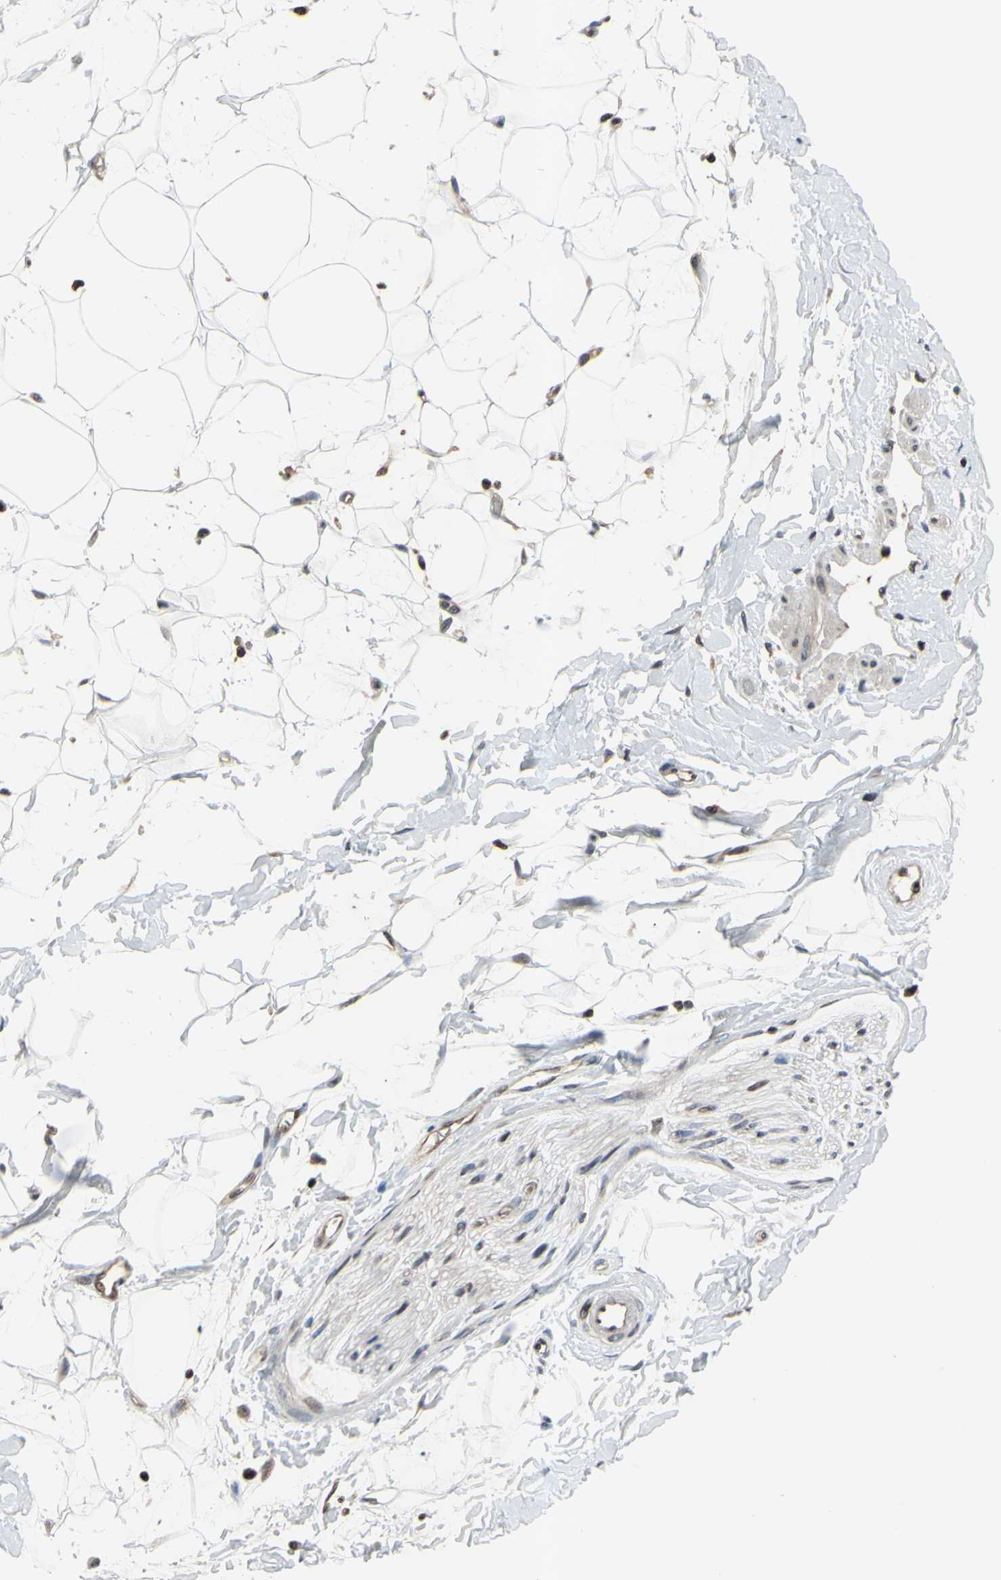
{"staining": {"intensity": "weak", "quantity": "25%-75%", "location": "cytoplasmic/membranous,nuclear"}, "tissue": "adipose tissue", "cell_type": "Adipocytes", "image_type": "normal", "snomed": [{"axis": "morphology", "description": "Normal tissue, NOS"}, {"axis": "topography", "description": "Soft tissue"}], "caption": "IHC micrograph of normal adipose tissue: human adipose tissue stained using immunohistochemistry (IHC) reveals low levels of weak protein expression localized specifically in the cytoplasmic/membranous,nuclear of adipocytes, appearing as a cytoplasmic/membranous,nuclear brown color.", "gene": "ARG1", "patient": {"sex": "male", "age": 72}}